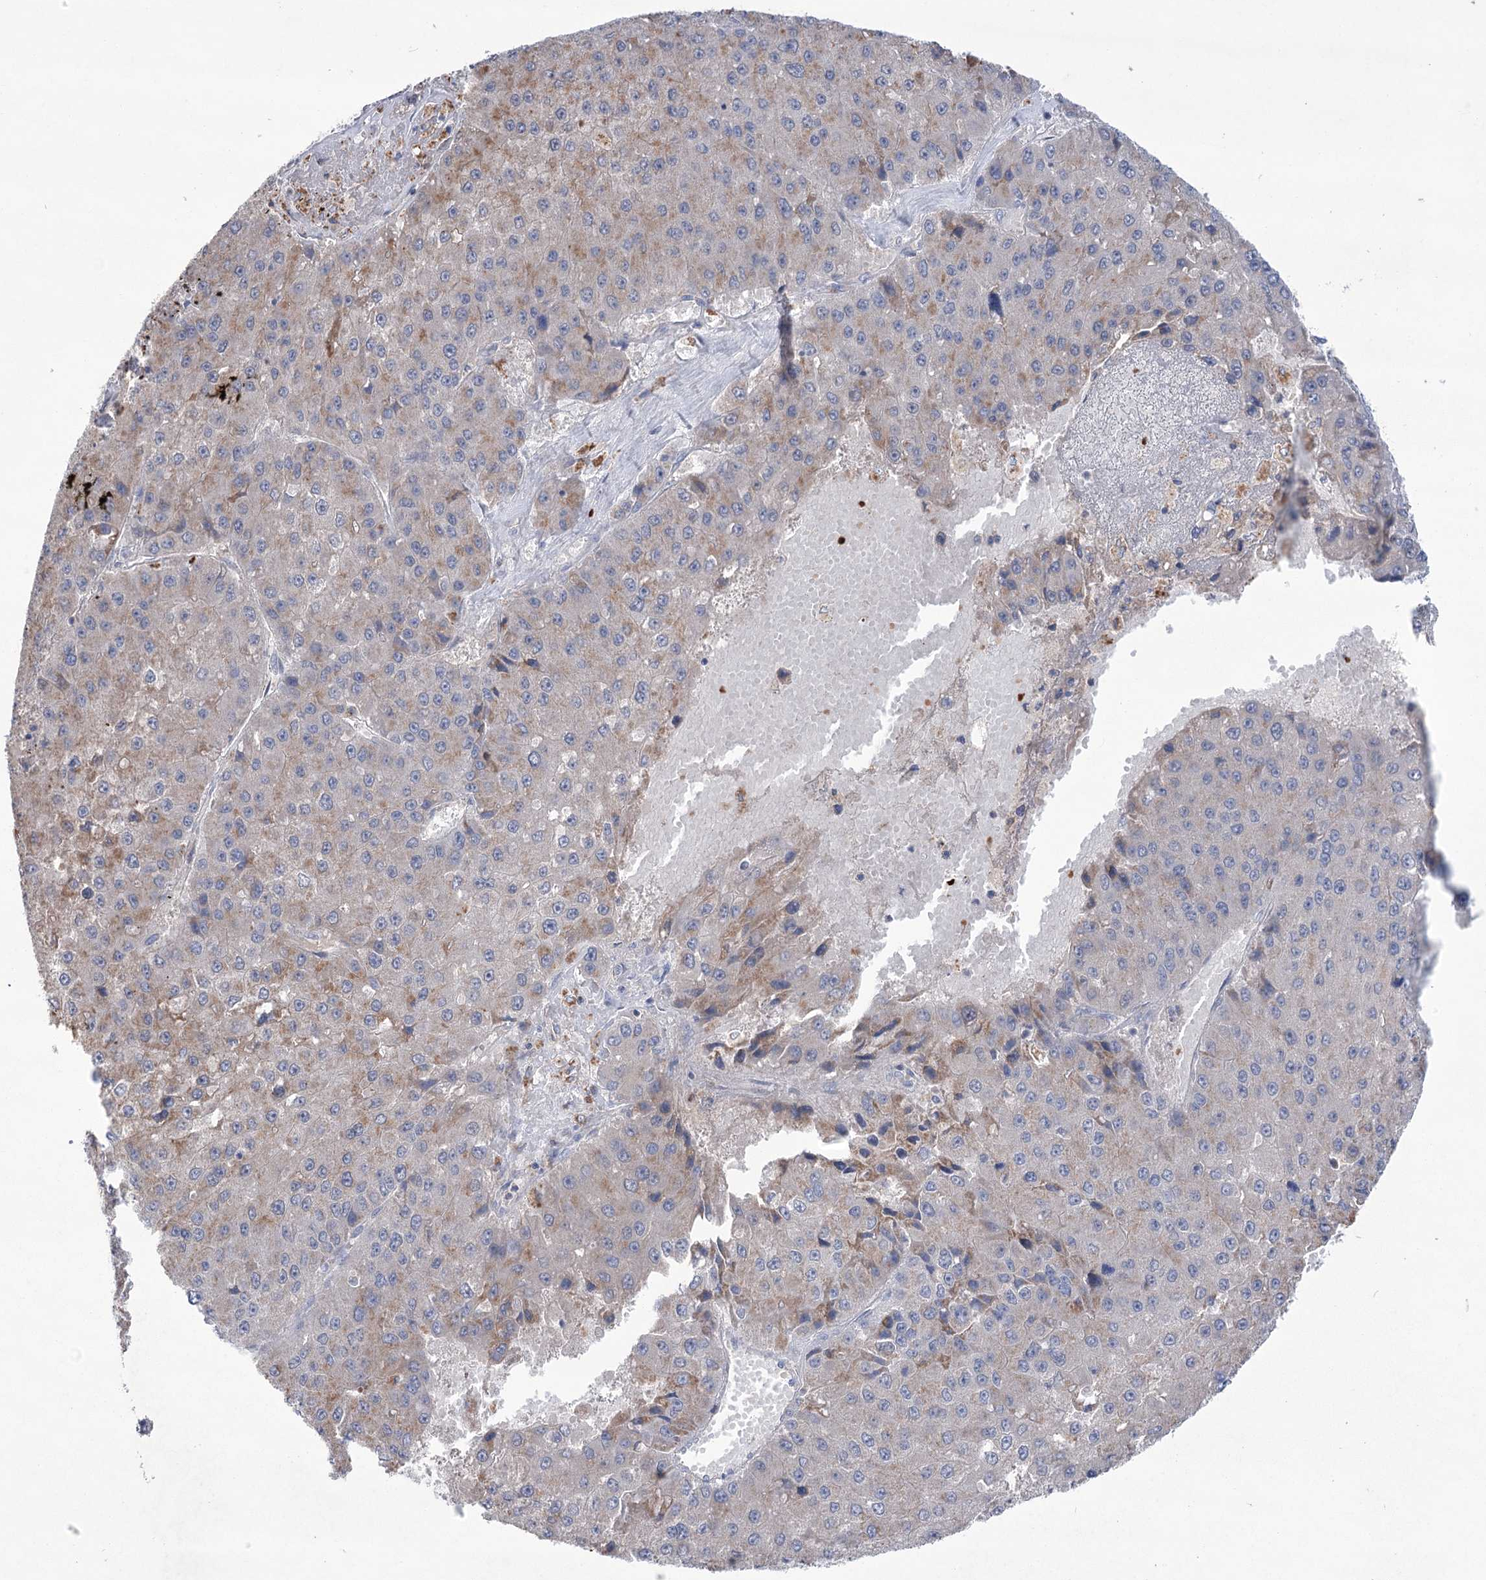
{"staining": {"intensity": "moderate", "quantity": "25%-75%", "location": "cytoplasmic/membranous"}, "tissue": "liver cancer", "cell_type": "Tumor cells", "image_type": "cancer", "snomed": [{"axis": "morphology", "description": "Carcinoma, Hepatocellular, NOS"}, {"axis": "topography", "description": "Liver"}], "caption": "A micrograph of human liver hepatocellular carcinoma stained for a protein exhibits moderate cytoplasmic/membranous brown staining in tumor cells. Nuclei are stained in blue.", "gene": "MTCH2", "patient": {"sex": "female", "age": 73}}